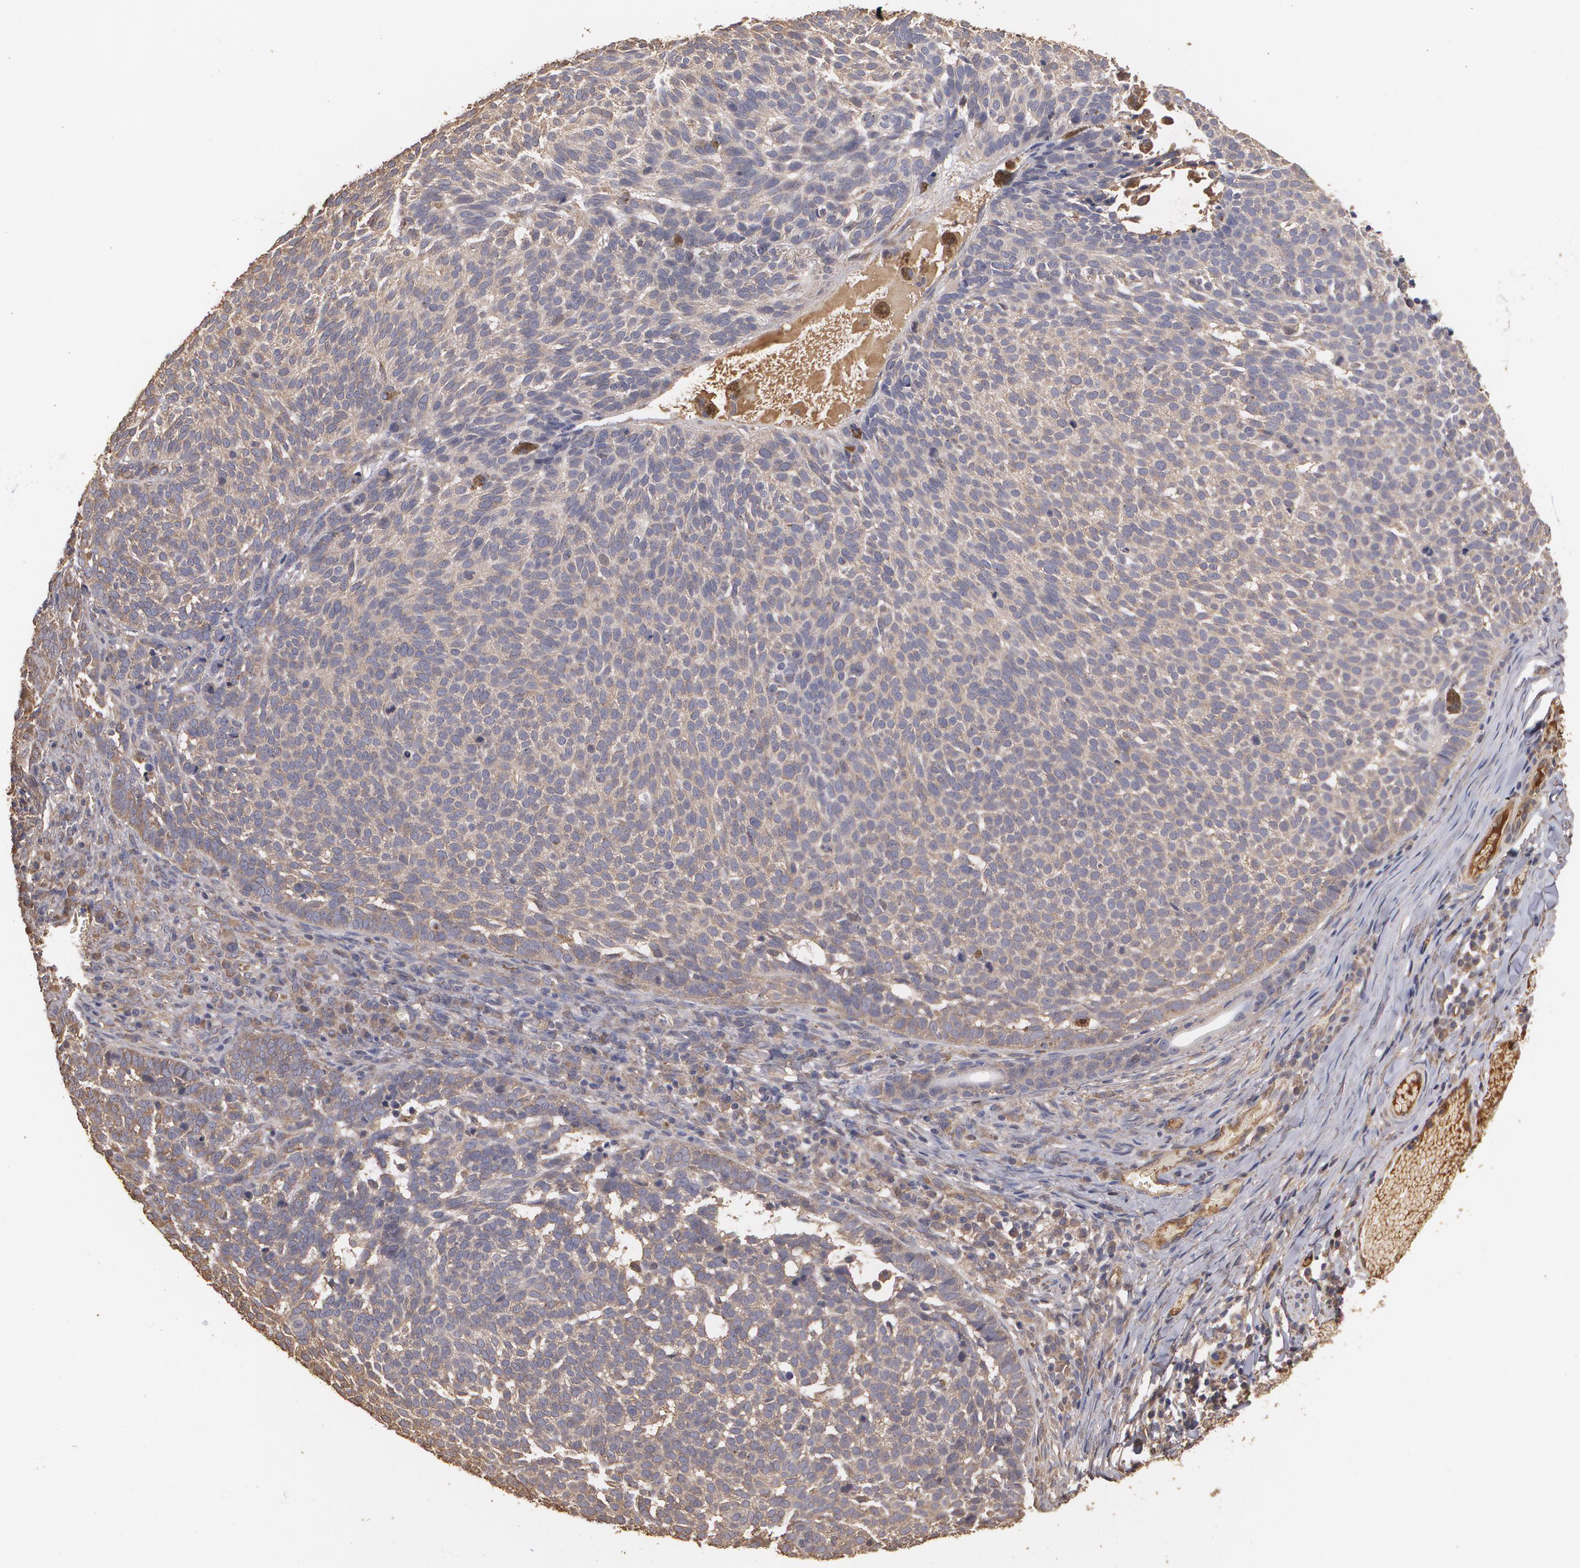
{"staining": {"intensity": "weak", "quantity": ">75%", "location": "cytoplasmic/membranous"}, "tissue": "skin cancer", "cell_type": "Tumor cells", "image_type": "cancer", "snomed": [{"axis": "morphology", "description": "Basal cell carcinoma"}, {"axis": "topography", "description": "Skin"}], "caption": "Immunohistochemical staining of skin cancer (basal cell carcinoma) displays low levels of weak cytoplasmic/membranous positivity in about >75% of tumor cells. Using DAB (brown) and hematoxylin (blue) stains, captured at high magnification using brightfield microscopy.", "gene": "PON1", "patient": {"sex": "male", "age": 63}}